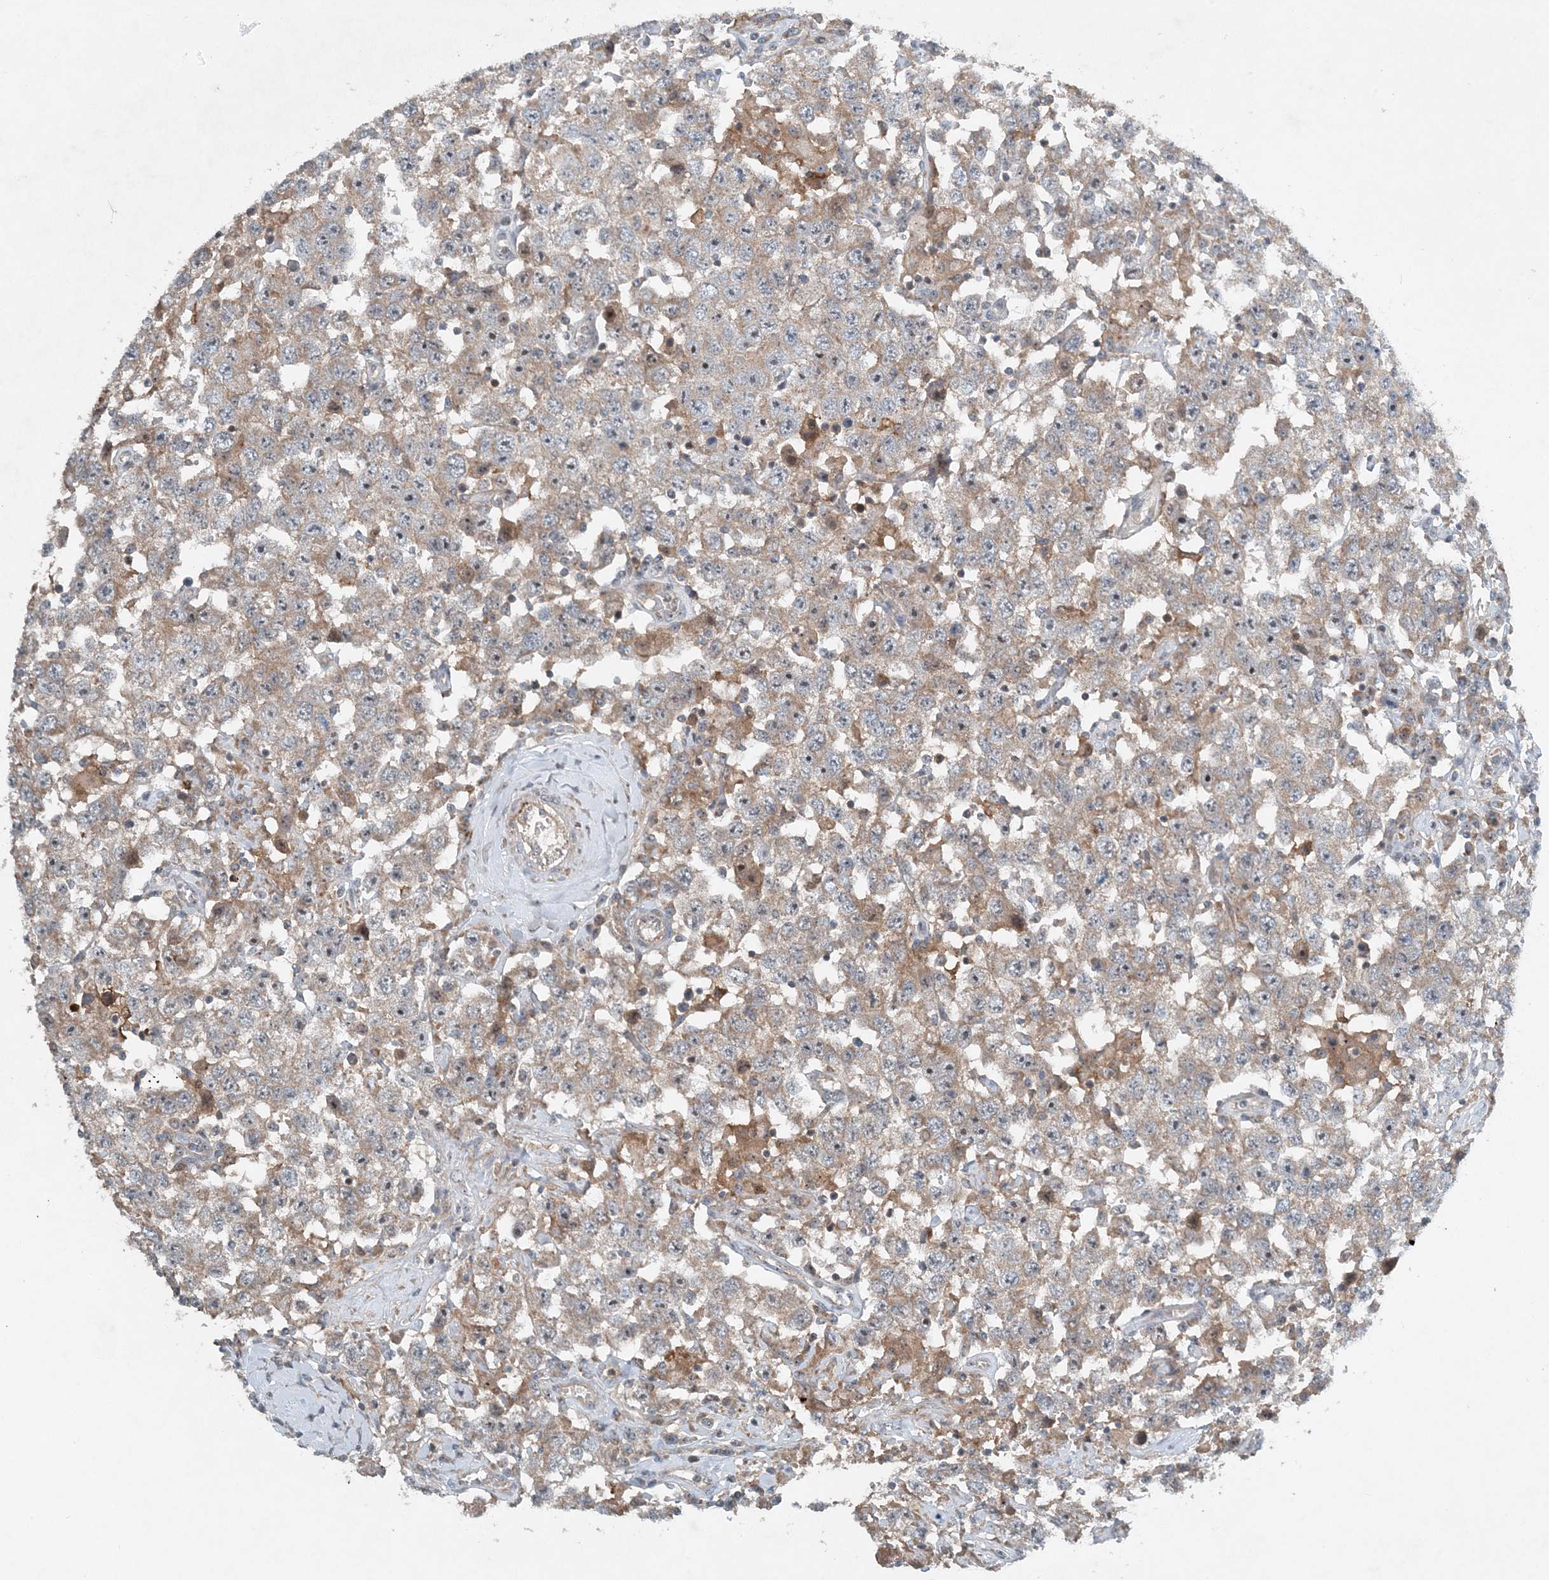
{"staining": {"intensity": "weak", "quantity": ">75%", "location": "cytoplasmic/membranous"}, "tissue": "testis cancer", "cell_type": "Tumor cells", "image_type": "cancer", "snomed": [{"axis": "morphology", "description": "Seminoma, NOS"}, {"axis": "topography", "description": "Testis"}], "caption": "The photomicrograph shows staining of testis cancer (seminoma), revealing weak cytoplasmic/membranous protein staining (brown color) within tumor cells. (Stains: DAB (3,3'-diaminobenzidine) in brown, nuclei in blue, Microscopy: brightfield microscopy at high magnification).", "gene": "MITD1", "patient": {"sex": "male", "age": 41}}